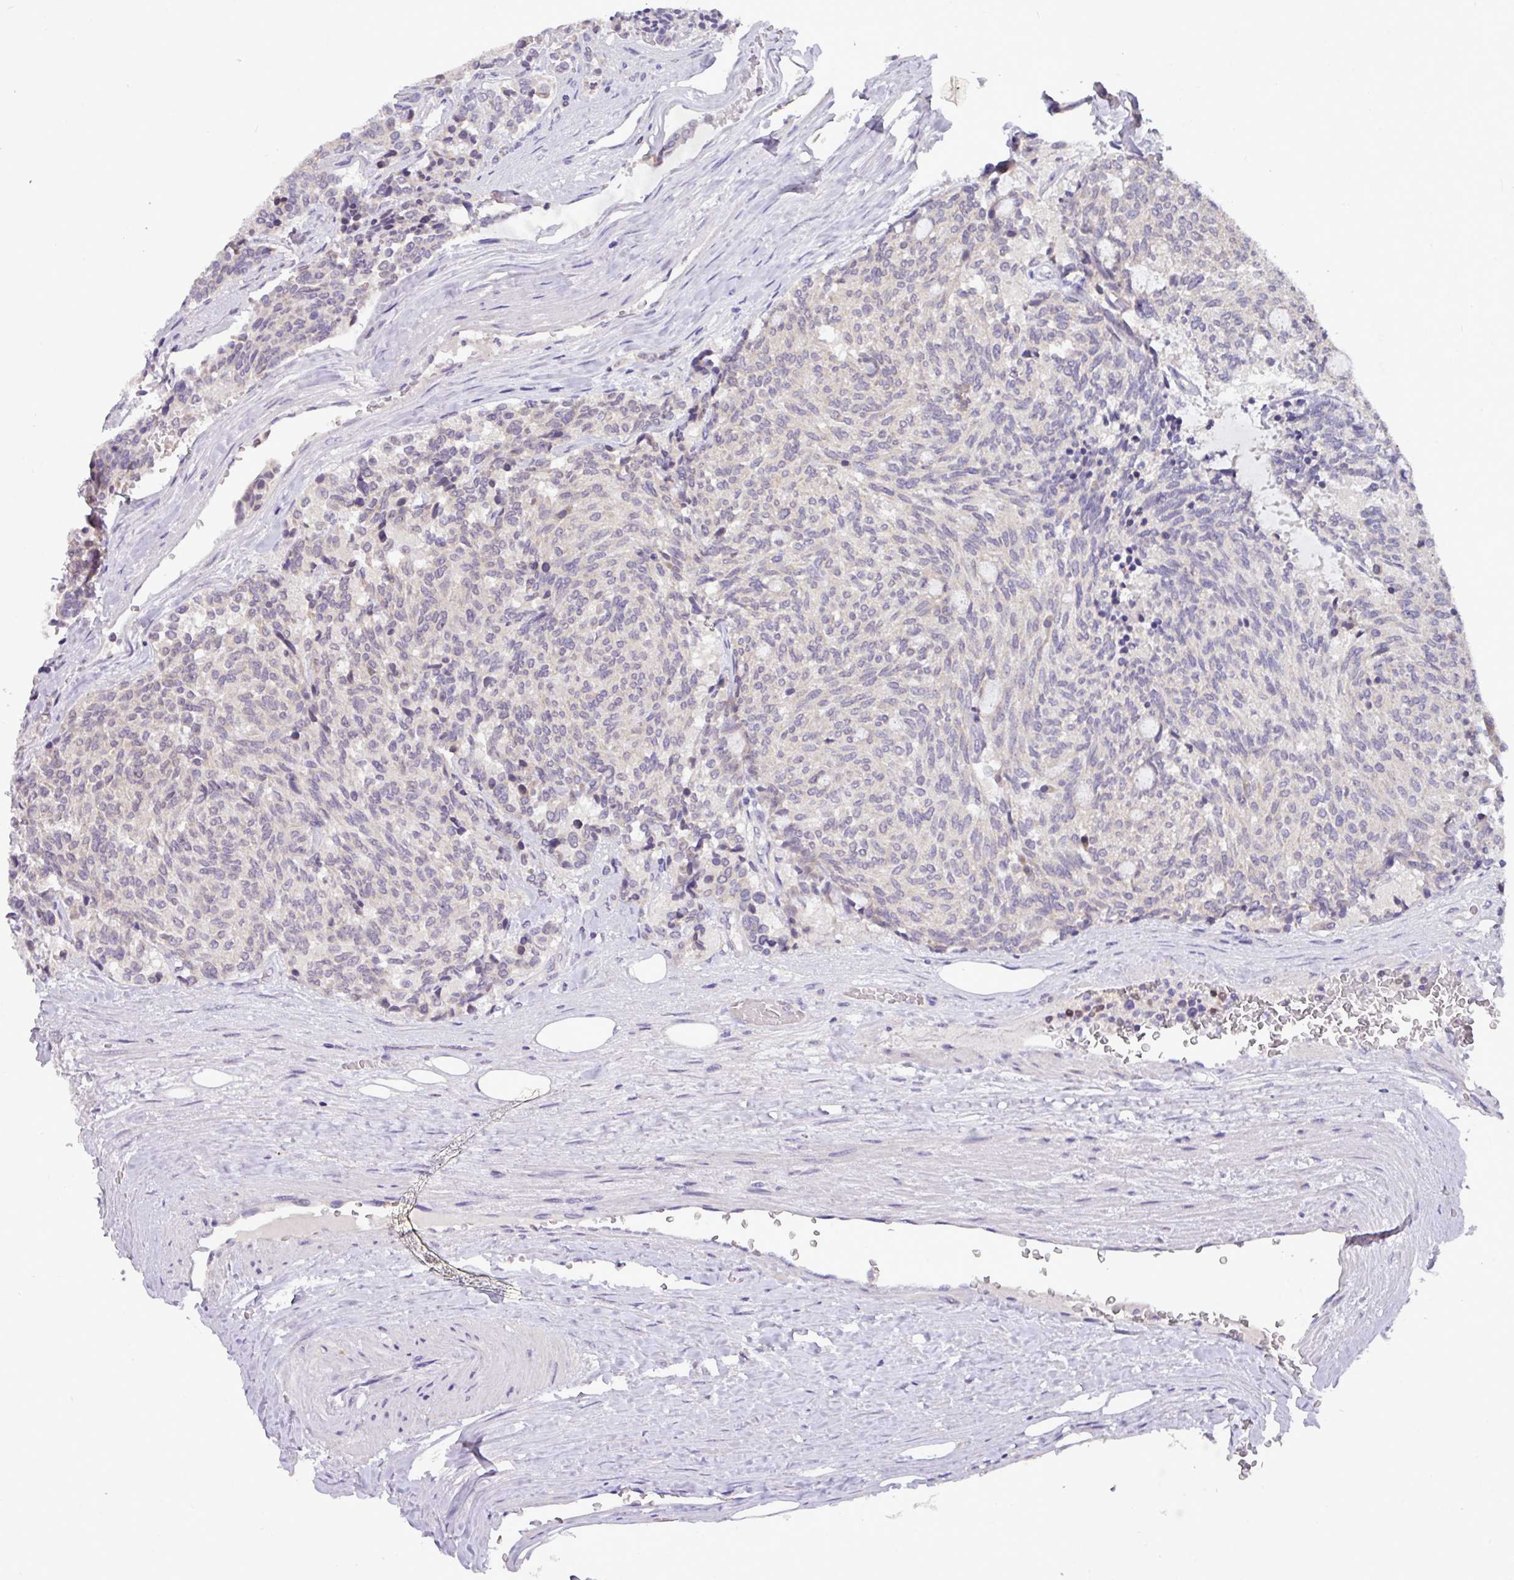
{"staining": {"intensity": "negative", "quantity": "none", "location": "none"}, "tissue": "carcinoid", "cell_type": "Tumor cells", "image_type": "cancer", "snomed": [{"axis": "morphology", "description": "Carcinoid, malignant, NOS"}, {"axis": "topography", "description": "Pancreas"}], "caption": "IHC photomicrograph of neoplastic tissue: malignant carcinoid stained with DAB (3,3'-diaminobenzidine) reveals no significant protein staining in tumor cells. The staining was performed using DAB to visualize the protein expression in brown, while the nuclei were stained in blue with hematoxylin (Magnification: 20x).", "gene": "PAX8", "patient": {"sex": "female", "age": 54}}